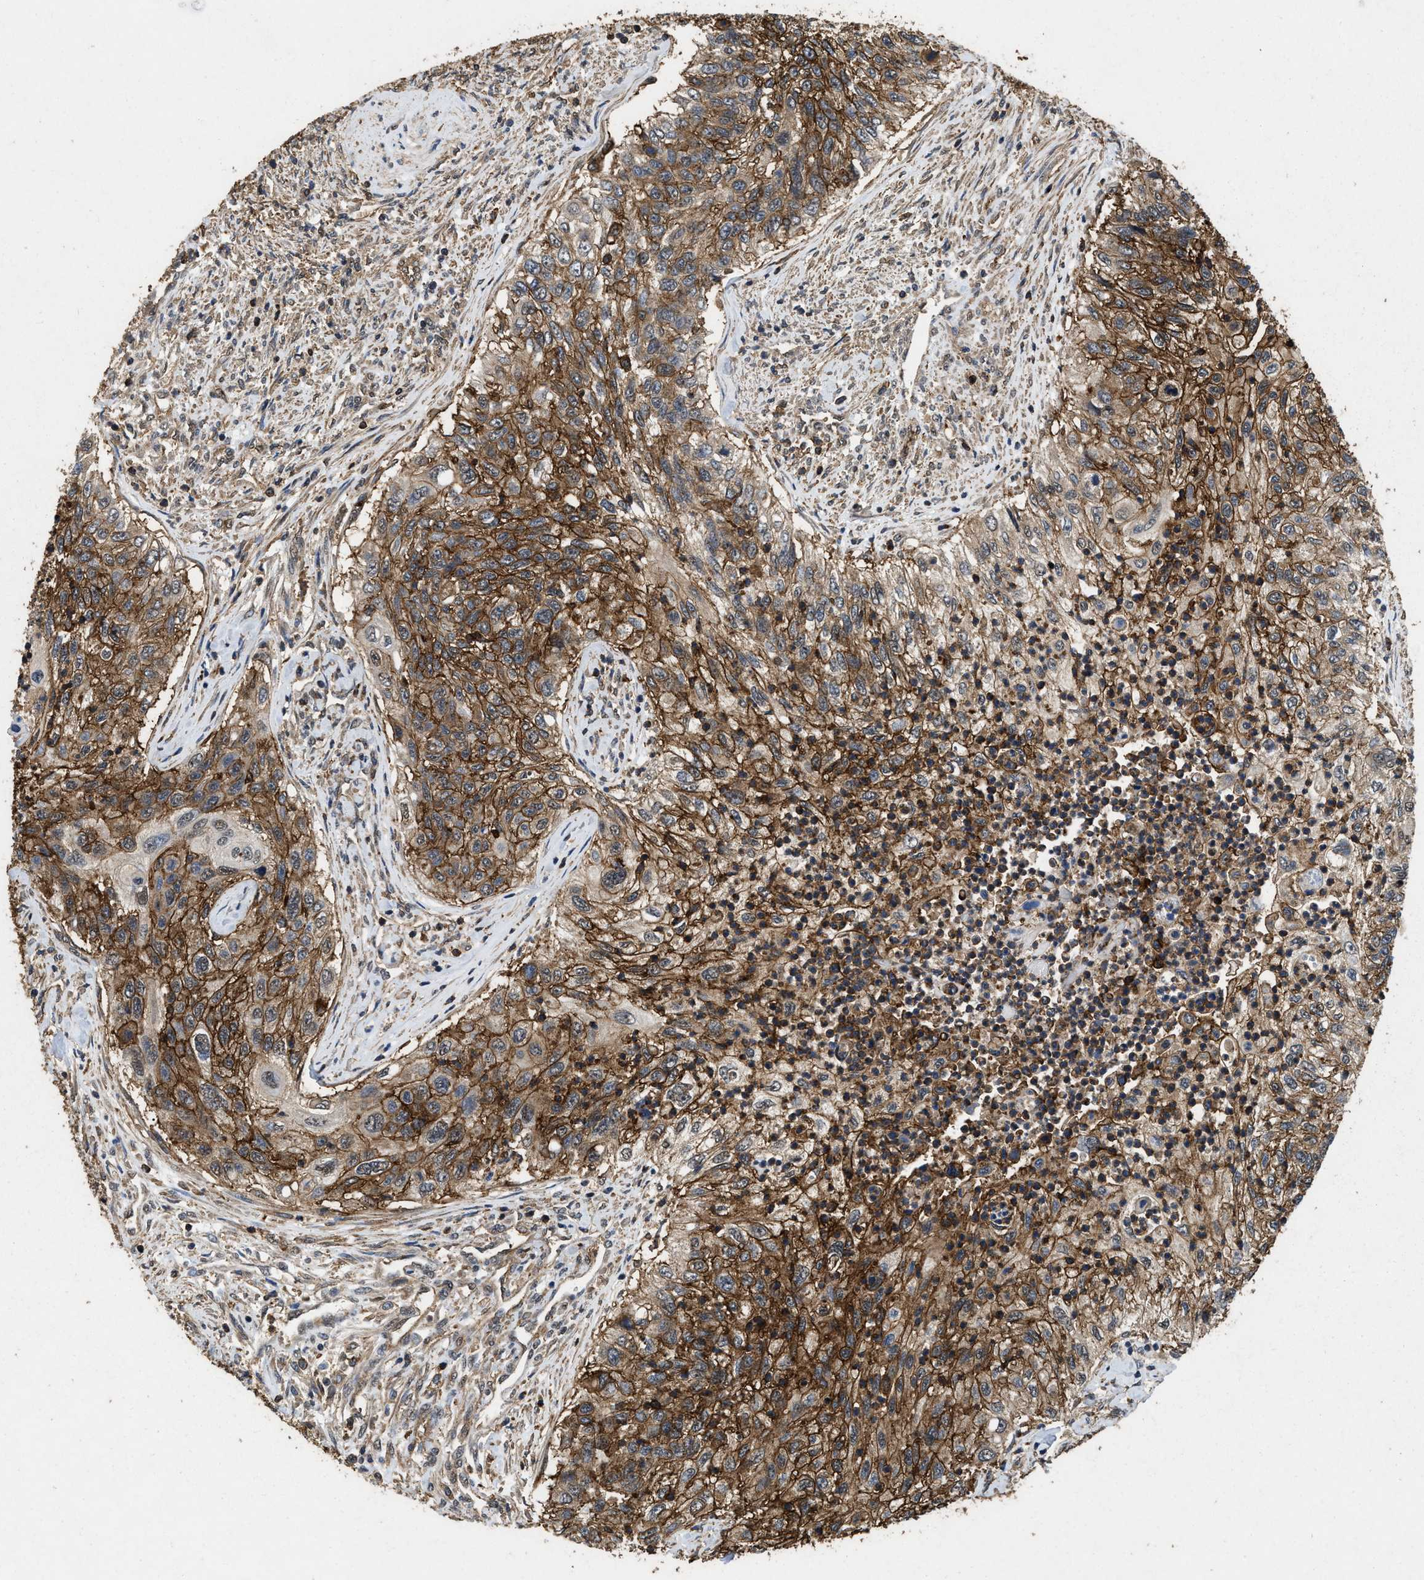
{"staining": {"intensity": "moderate", "quantity": ">75%", "location": "cytoplasmic/membranous"}, "tissue": "urothelial cancer", "cell_type": "Tumor cells", "image_type": "cancer", "snomed": [{"axis": "morphology", "description": "Urothelial carcinoma, High grade"}, {"axis": "topography", "description": "Urinary bladder"}], "caption": "Urothelial carcinoma (high-grade) stained for a protein (brown) exhibits moderate cytoplasmic/membranous positive positivity in approximately >75% of tumor cells.", "gene": "LINGO2", "patient": {"sex": "female", "age": 60}}